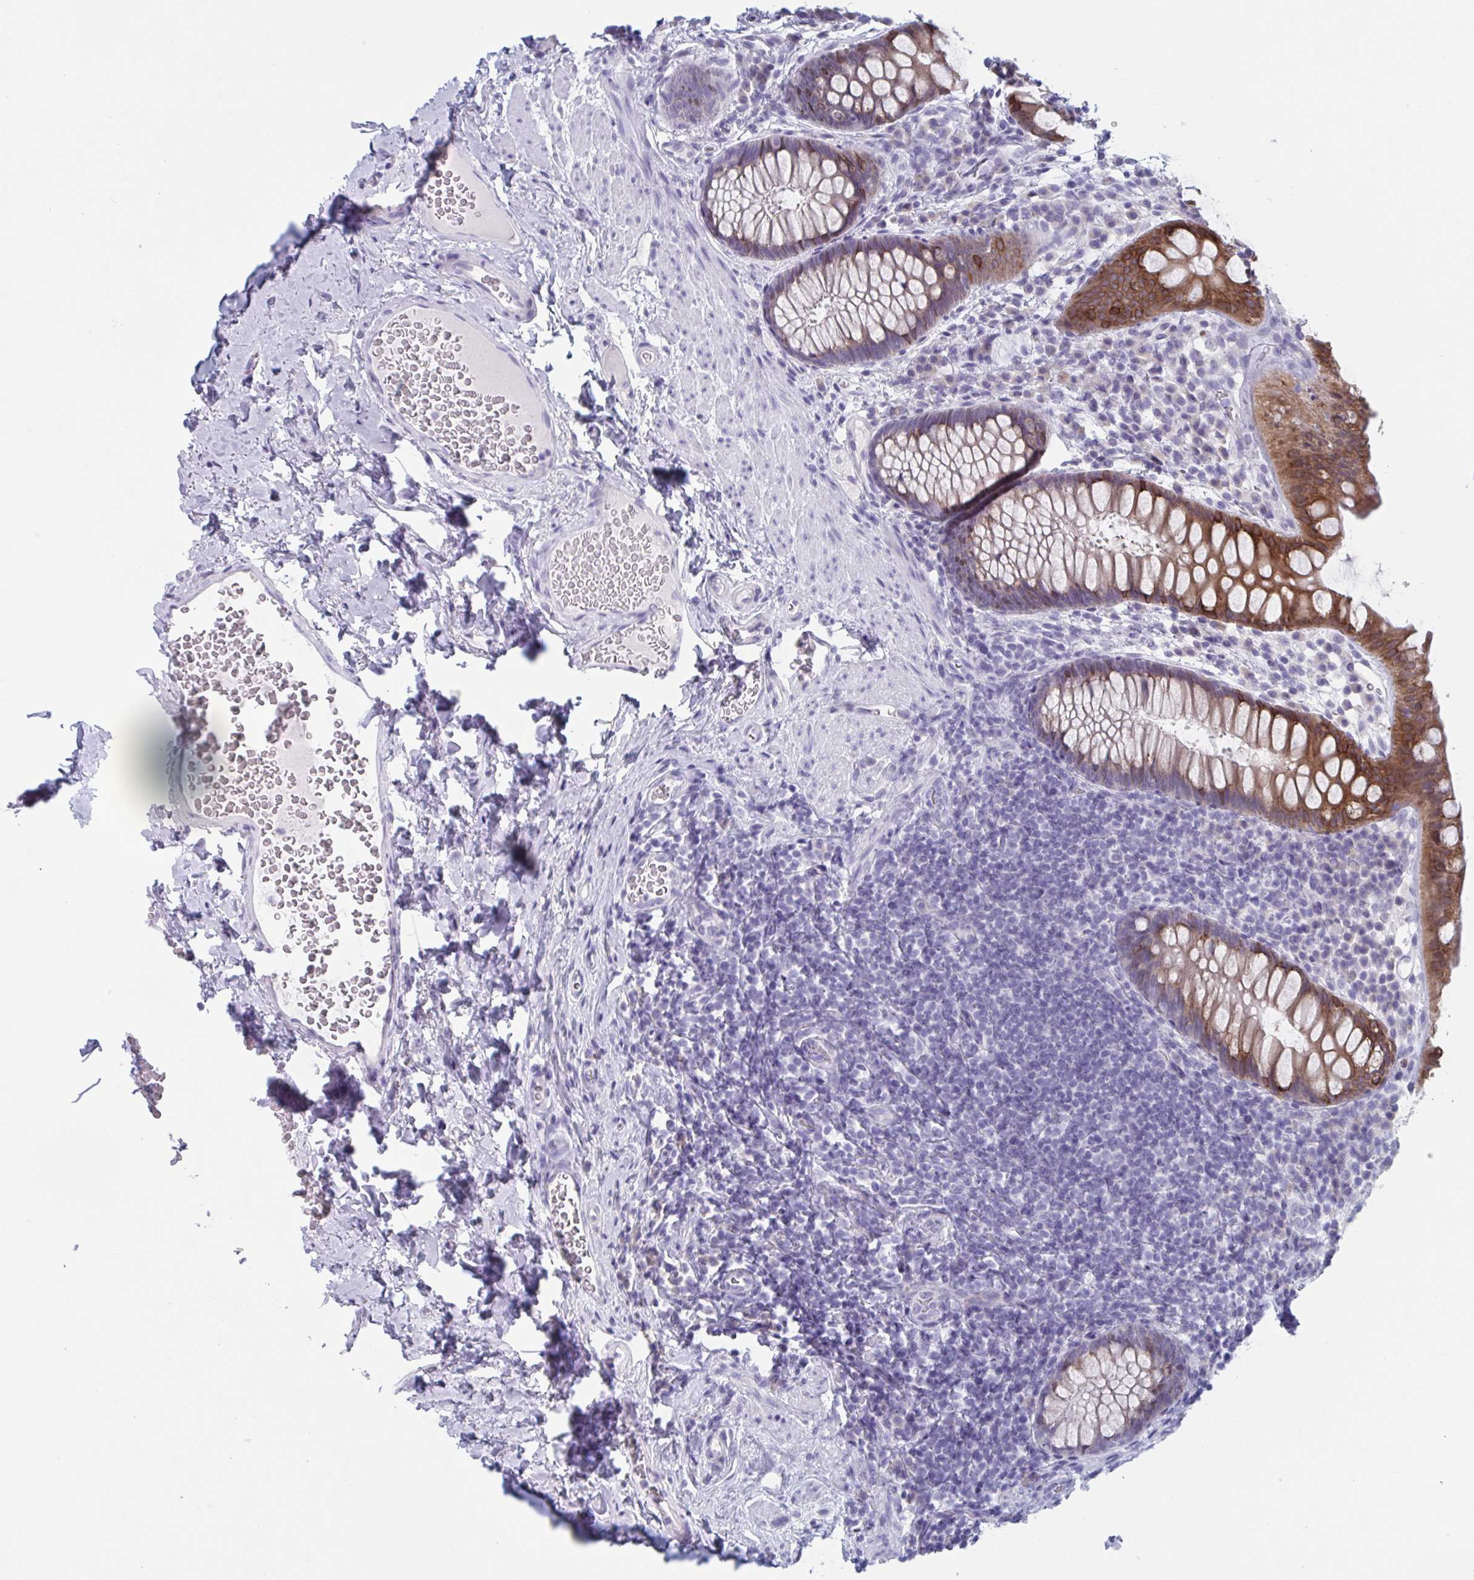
{"staining": {"intensity": "moderate", "quantity": ">75%", "location": "cytoplasmic/membranous"}, "tissue": "rectum", "cell_type": "Glandular cells", "image_type": "normal", "snomed": [{"axis": "morphology", "description": "Normal tissue, NOS"}, {"axis": "topography", "description": "Rectum"}], "caption": "Protein analysis of unremarkable rectum reveals moderate cytoplasmic/membranous positivity in about >75% of glandular cells.", "gene": "HSD11B2", "patient": {"sex": "female", "age": 69}}